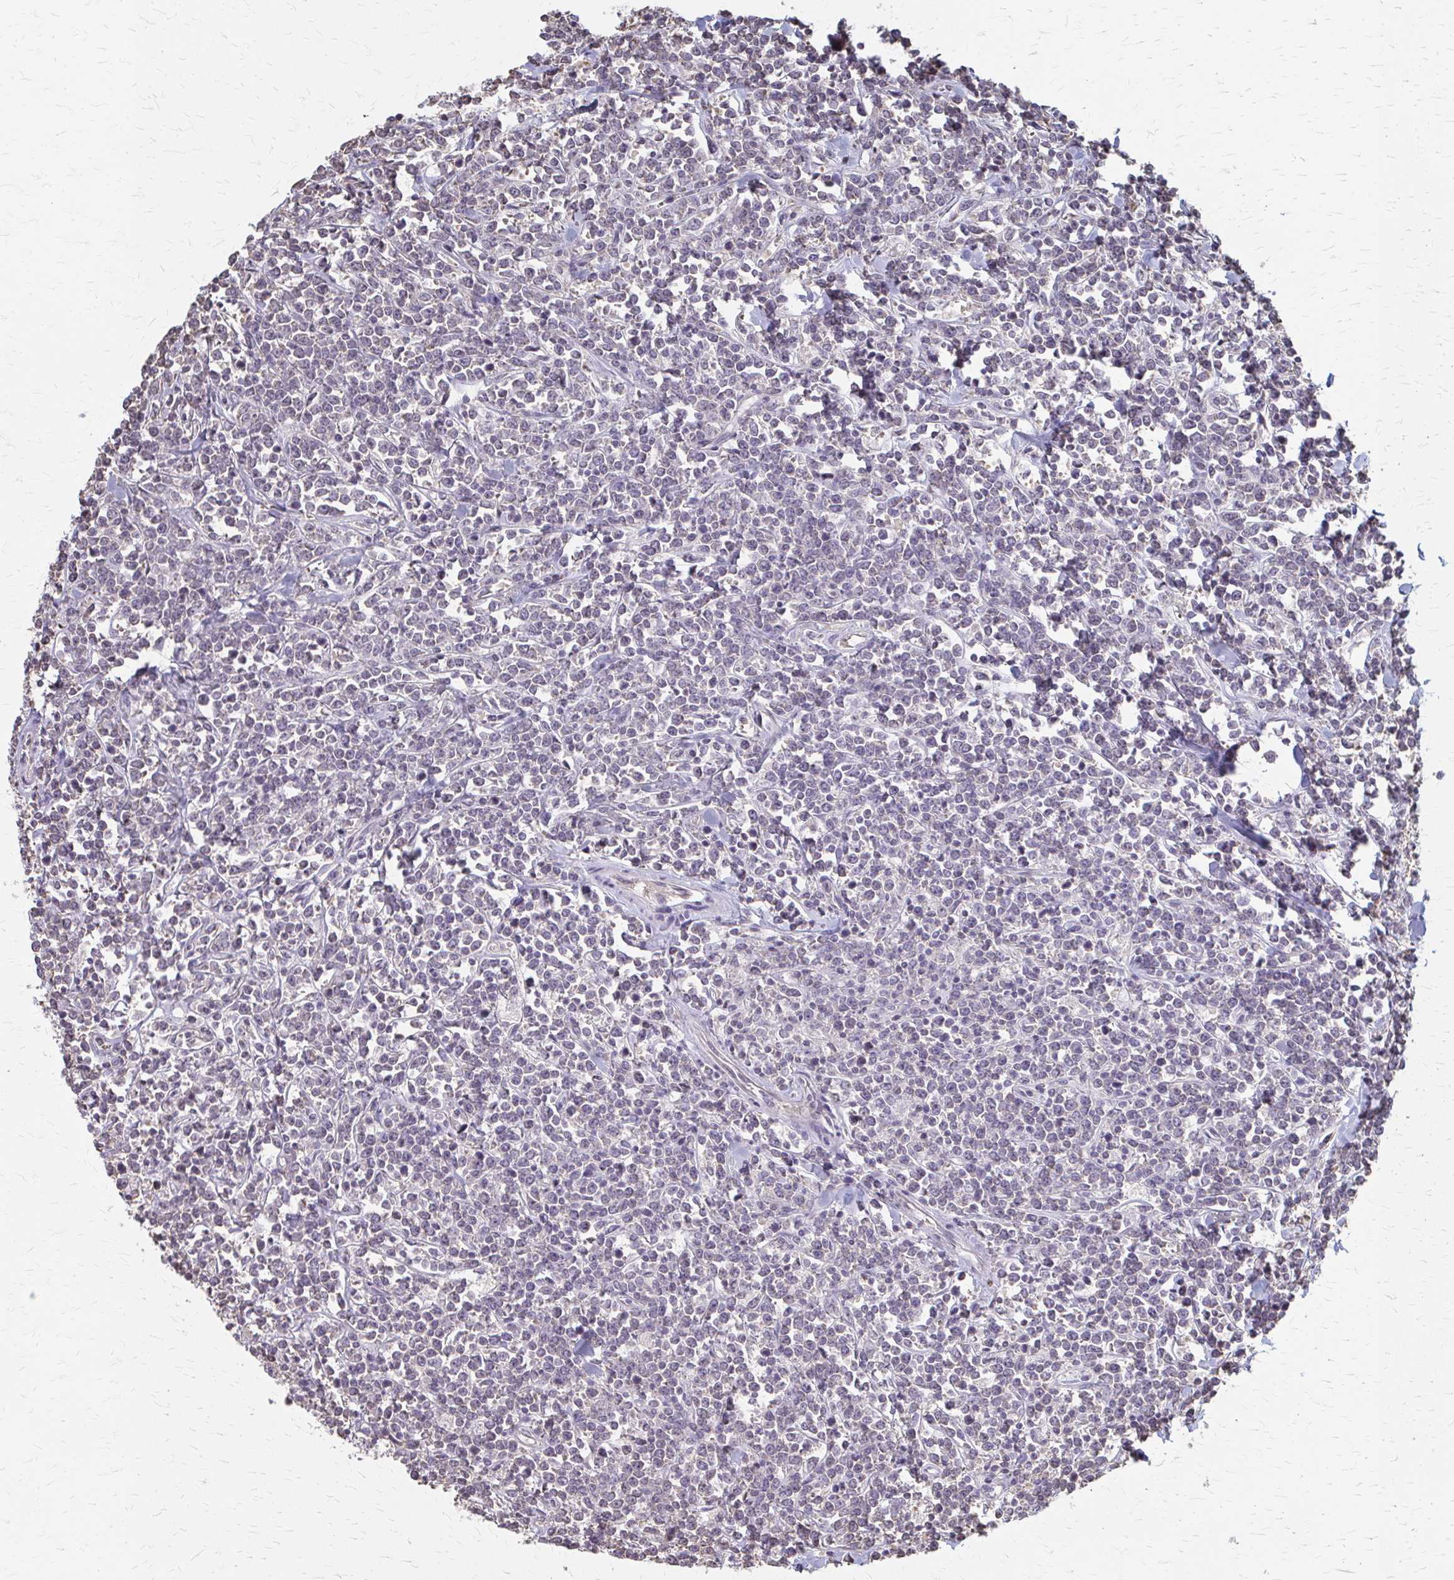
{"staining": {"intensity": "negative", "quantity": "none", "location": "none"}, "tissue": "lymphoma", "cell_type": "Tumor cells", "image_type": "cancer", "snomed": [{"axis": "morphology", "description": "Malignant lymphoma, non-Hodgkin's type, High grade"}, {"axis": "topography", "description": "Small intestine"}, {"axis": "topography", "description": "Colon"}], "caption": "The immunohistochemistry (IHC) micrograph has no significant positivity in tumor cells of malignant lymphoma, non-Hodgkin's type (high-grade) tissue.", "gene": "RABGAP1L", "patient": {"sex": "male", "age": 8}}